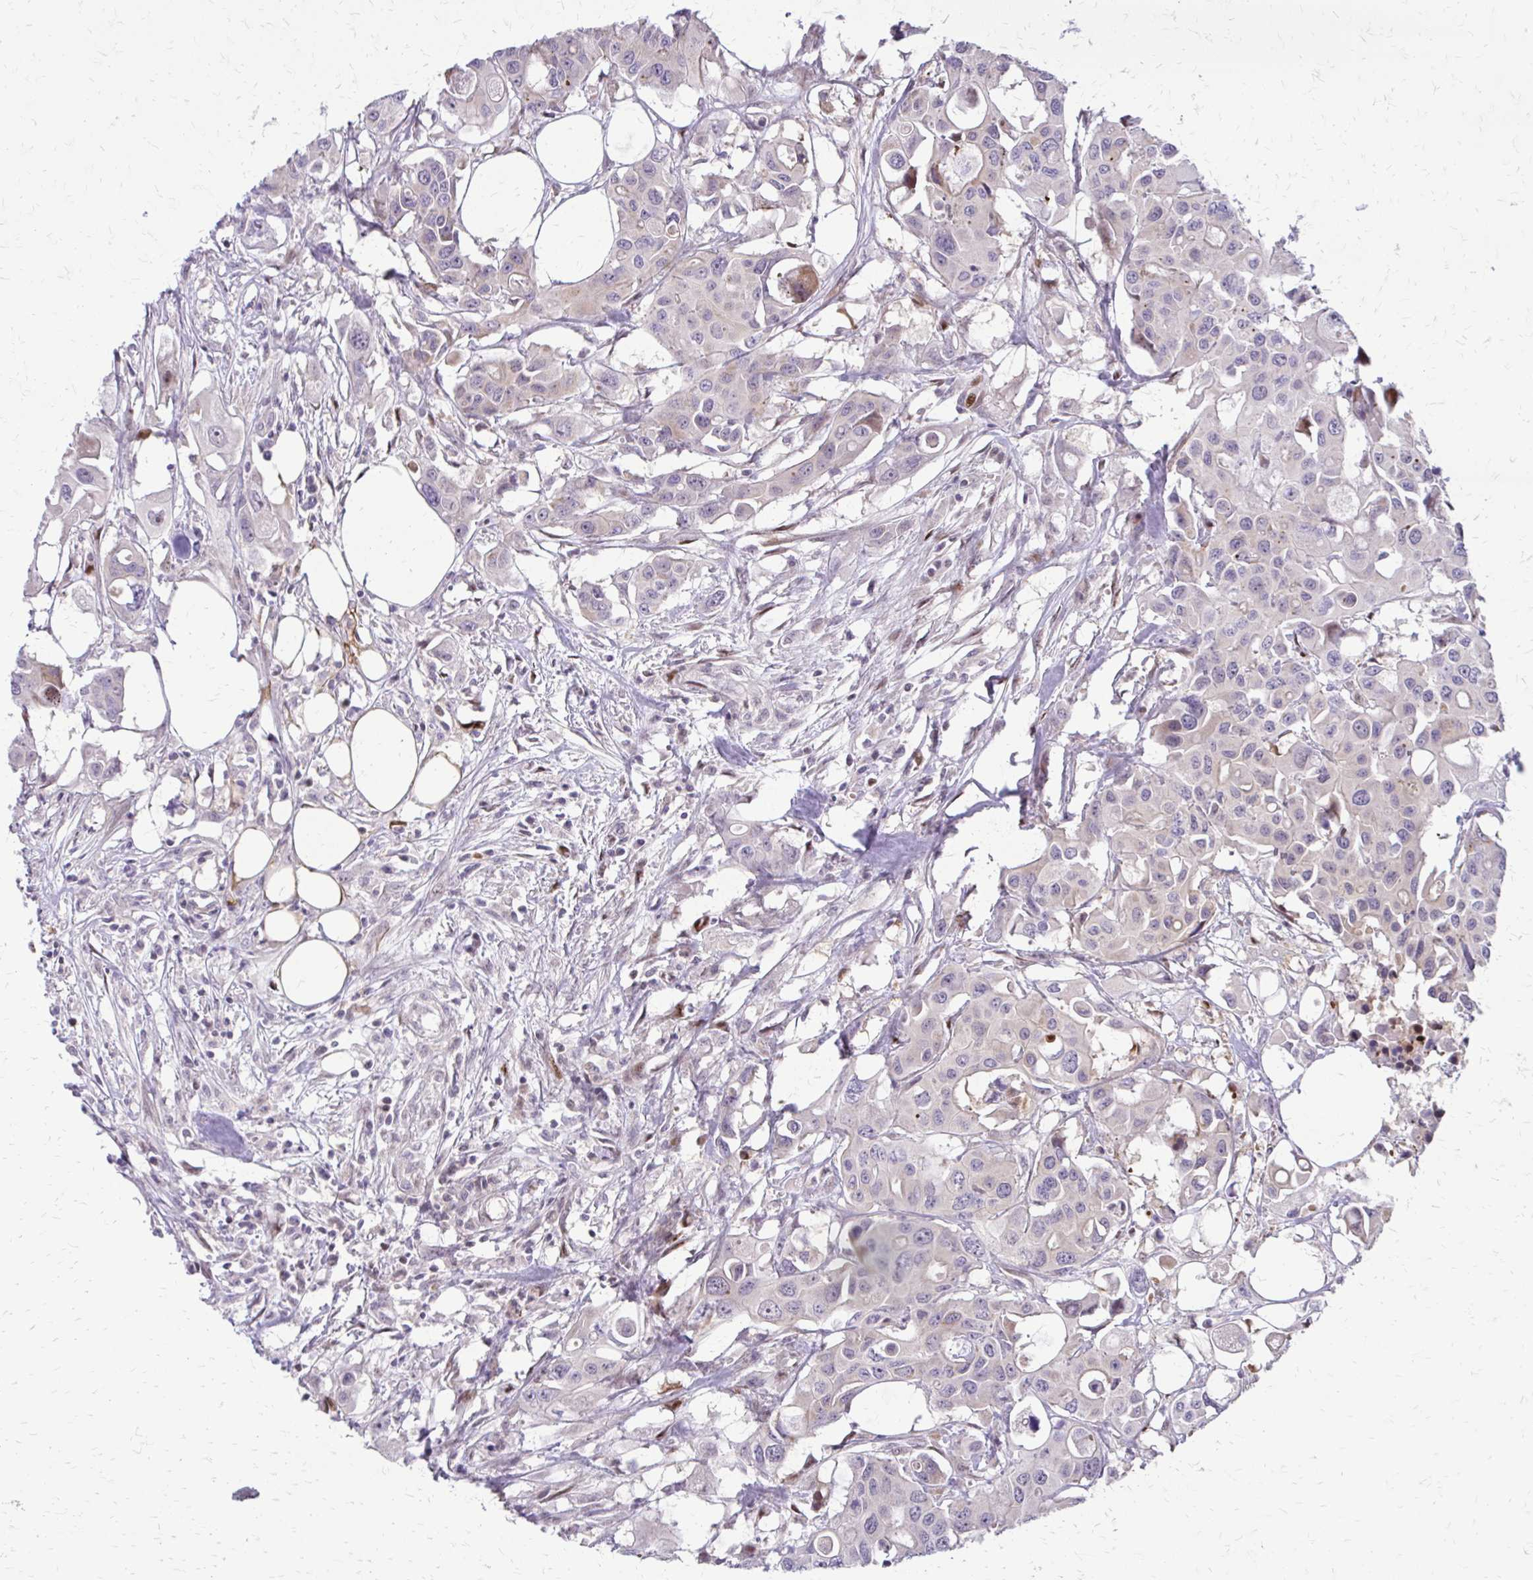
{"staining": {"intensity": "negative", "quantity": "none", "location": "none"}, "tissue": "colorectal cancer", "cell_type": "Tumor cells", "image_type": "cancer", "snomed": [{"axis": "morphology", "description": "Adenocarcinoma, NOS"}, {"axis": "topography", "description": "Colon"}], "caption": "IHC of colorectal cancer demonstrates no staining in tumor cells.", "gene": "PPDPFL", "patient": {"sex": "male", "age": 77}}